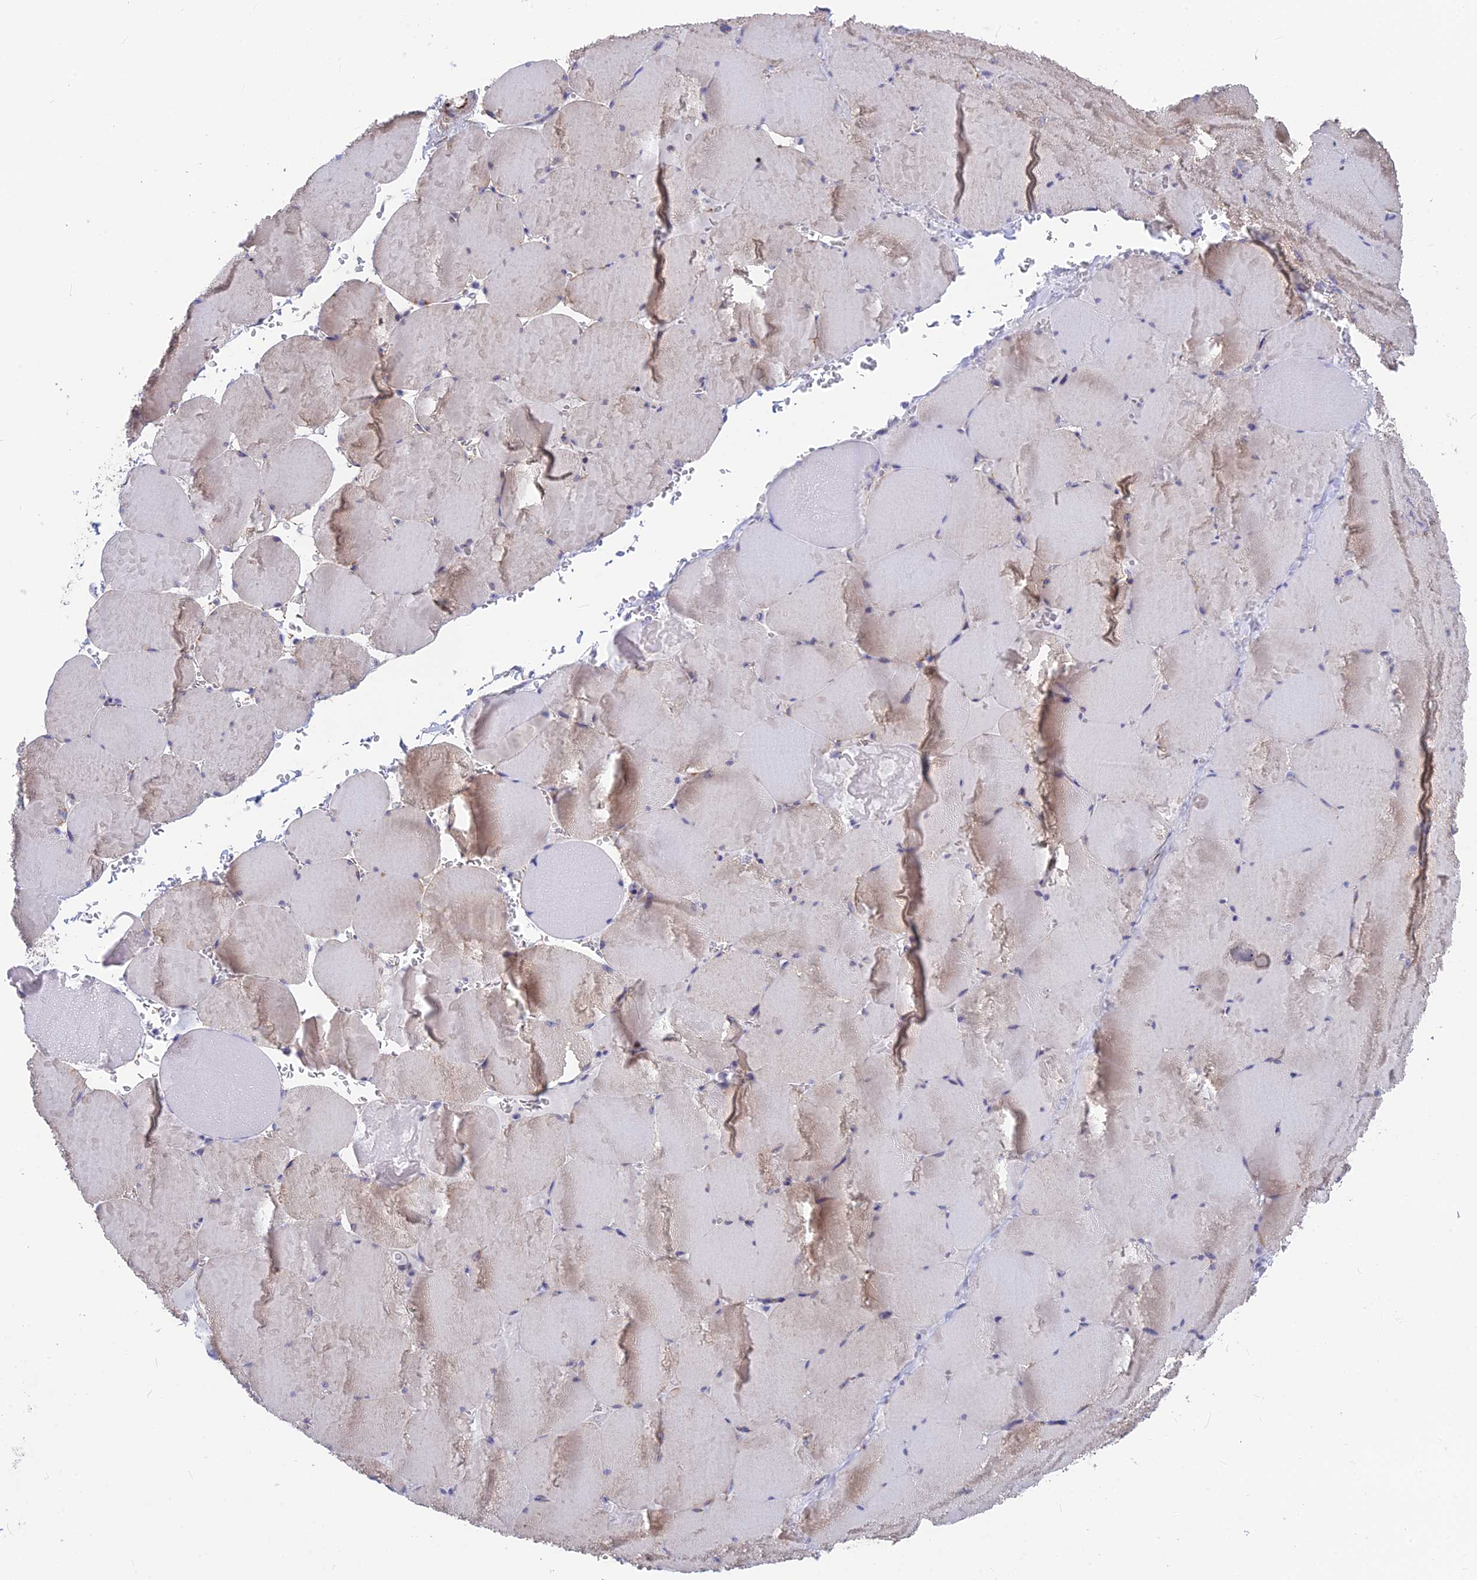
{"staining": {"intensity": "moderate", "quantity": "<25%", "location": "cytoplasmic/membranous"}, "tissue": "skeletal muscle", "cell_type": "Myocytes", "image_type": "normal", "snomed": [{"axis": "morphology", "description": "Normal tissue, NOS"}, {"axis": "topography", "description": "Skeletal muscle"}, {"axis": "topography", "description": "Head-Neck"}], "caption": "High-power microscopy captured an immunohistochemistry micrograph of normal skeletal muscle, revealing moderate cytoplasmic/membranous positivity in about <25% of myocytes.", "gene": "PLAC9", "patient": {"sex": "male", "age": 66}}